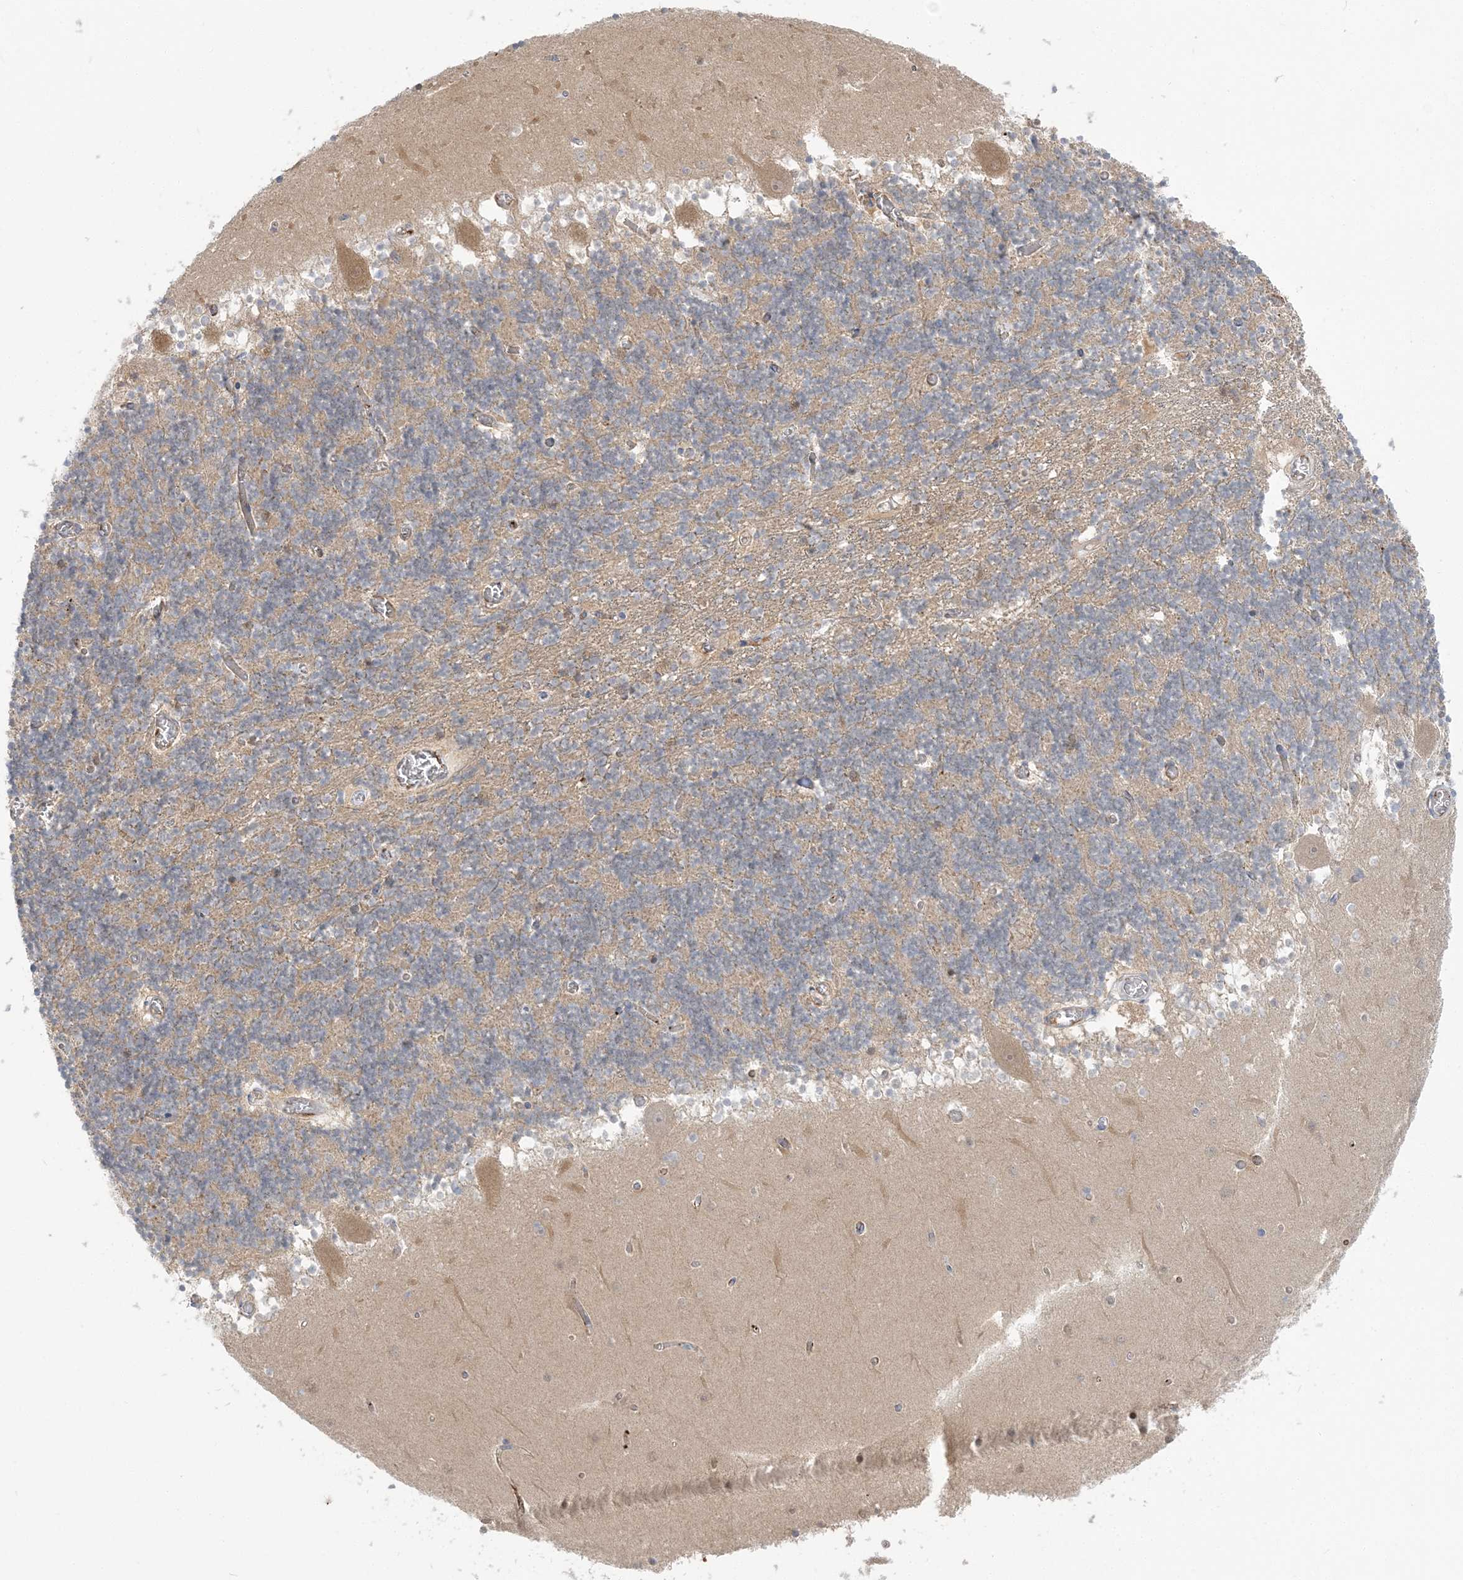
{"staining": {"intensity": "weak", "quantity": "<25%", "location": "cytoplasmic/membranous"}, "tissue": "cerebellum", "cell_type": "Cells in granular layer", "image_type": "normal", "snomed": [{"axis": "morphology", "description": "Normal tissue, NOS"}, {"axis": "topography", "description": "Cerebellum"}], "caption": "This is a micrograph of immunohistochemistry staining of normal cerebellum, which shows no expression in cells in granular layer.", "gene": "INPP1", "patient": {"sex": "female", "age": 28}}